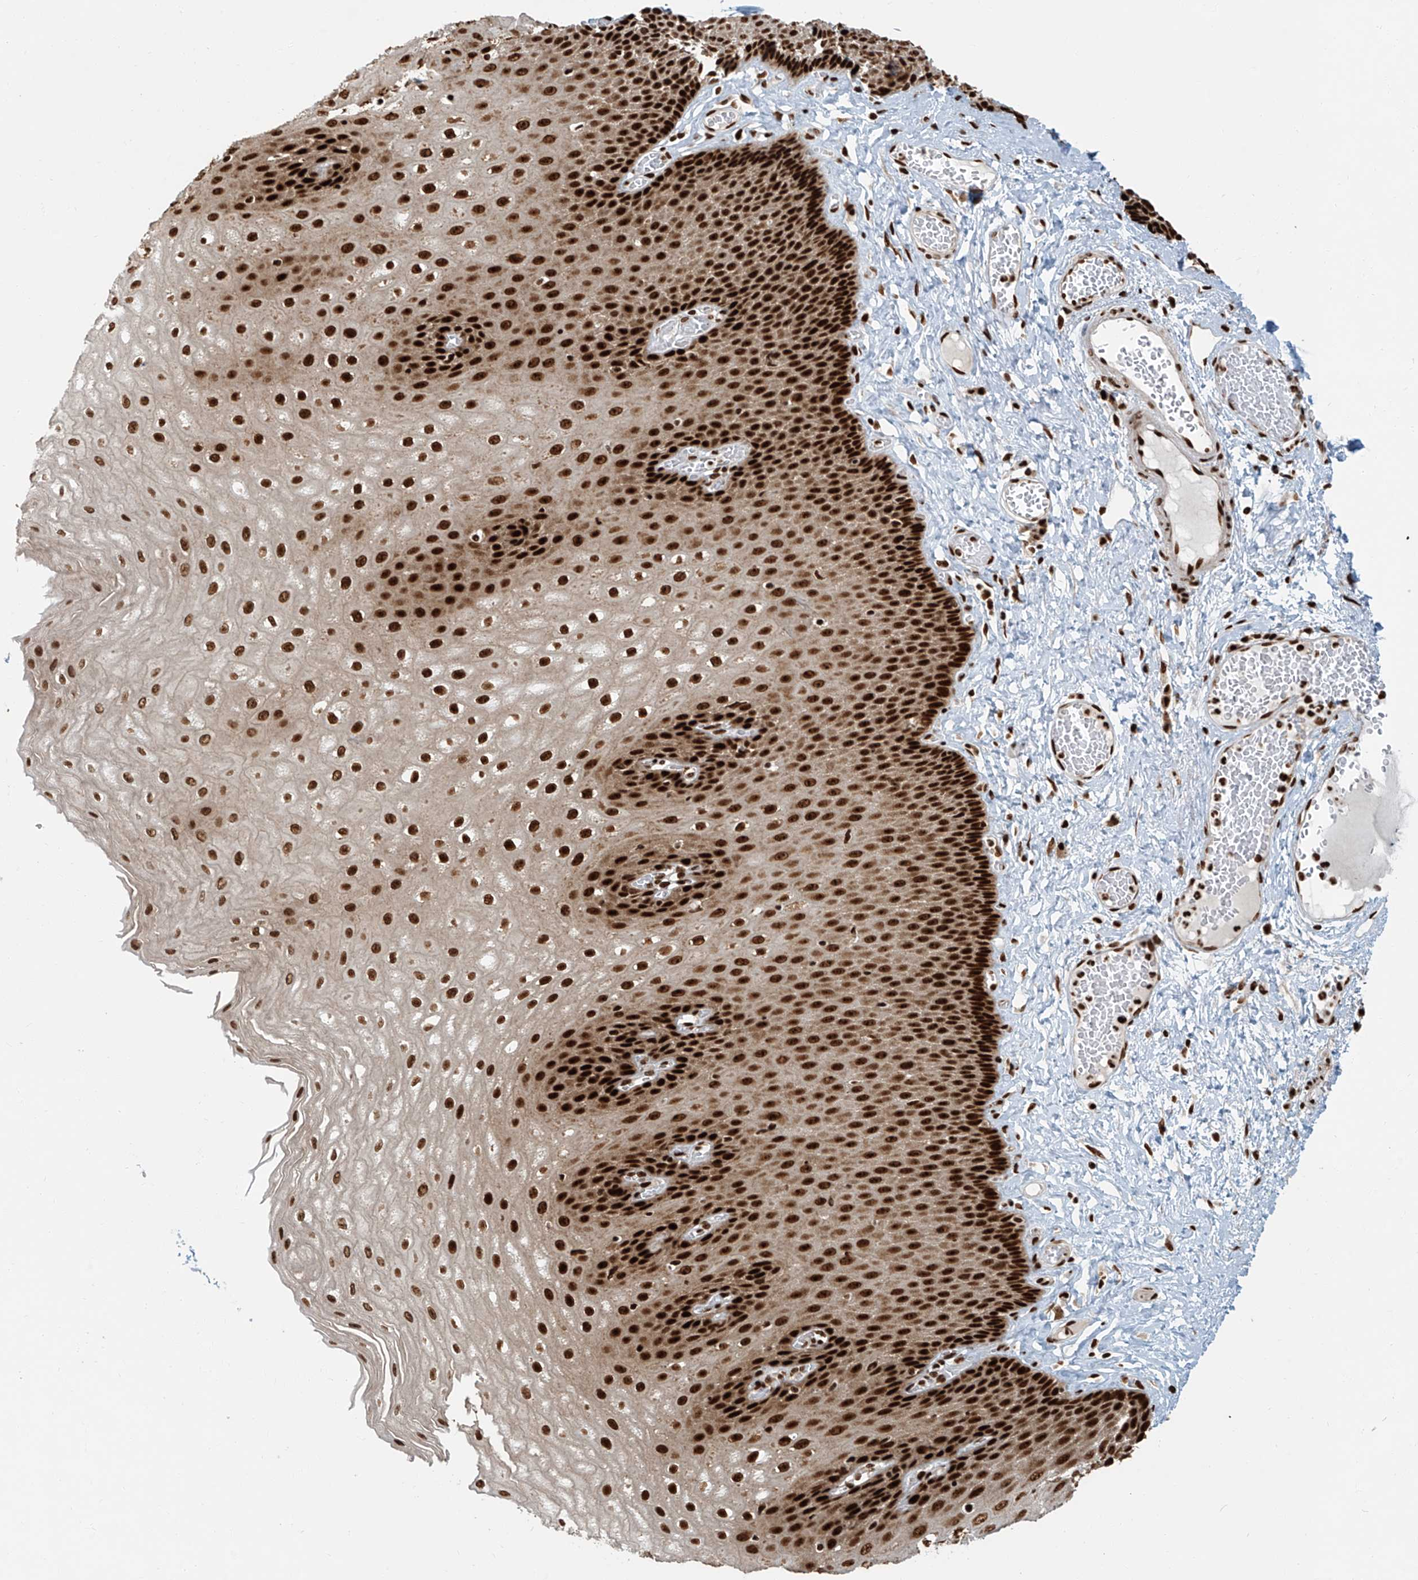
{"staining": {"intensity": "strong", "quantity": ">75%", "location": "nuclear"}, "tissue": "esophagus", "cell_type": "Squamous epithelial cells", "image_type": "normal", "snomed": [{"axis": "morphology", "description": "Normal tissue, NOS"}, {"axis": "topography", "description": "Esophagus"}], "caption": "Immunohistochemical staining of unremarkable esophagus demonstrates high levels of strong nuclear staining in approximately >75% of squamous epithelial cells.", "gene": "FAM193B", "patient": {"sex": "male", "age": 60}}